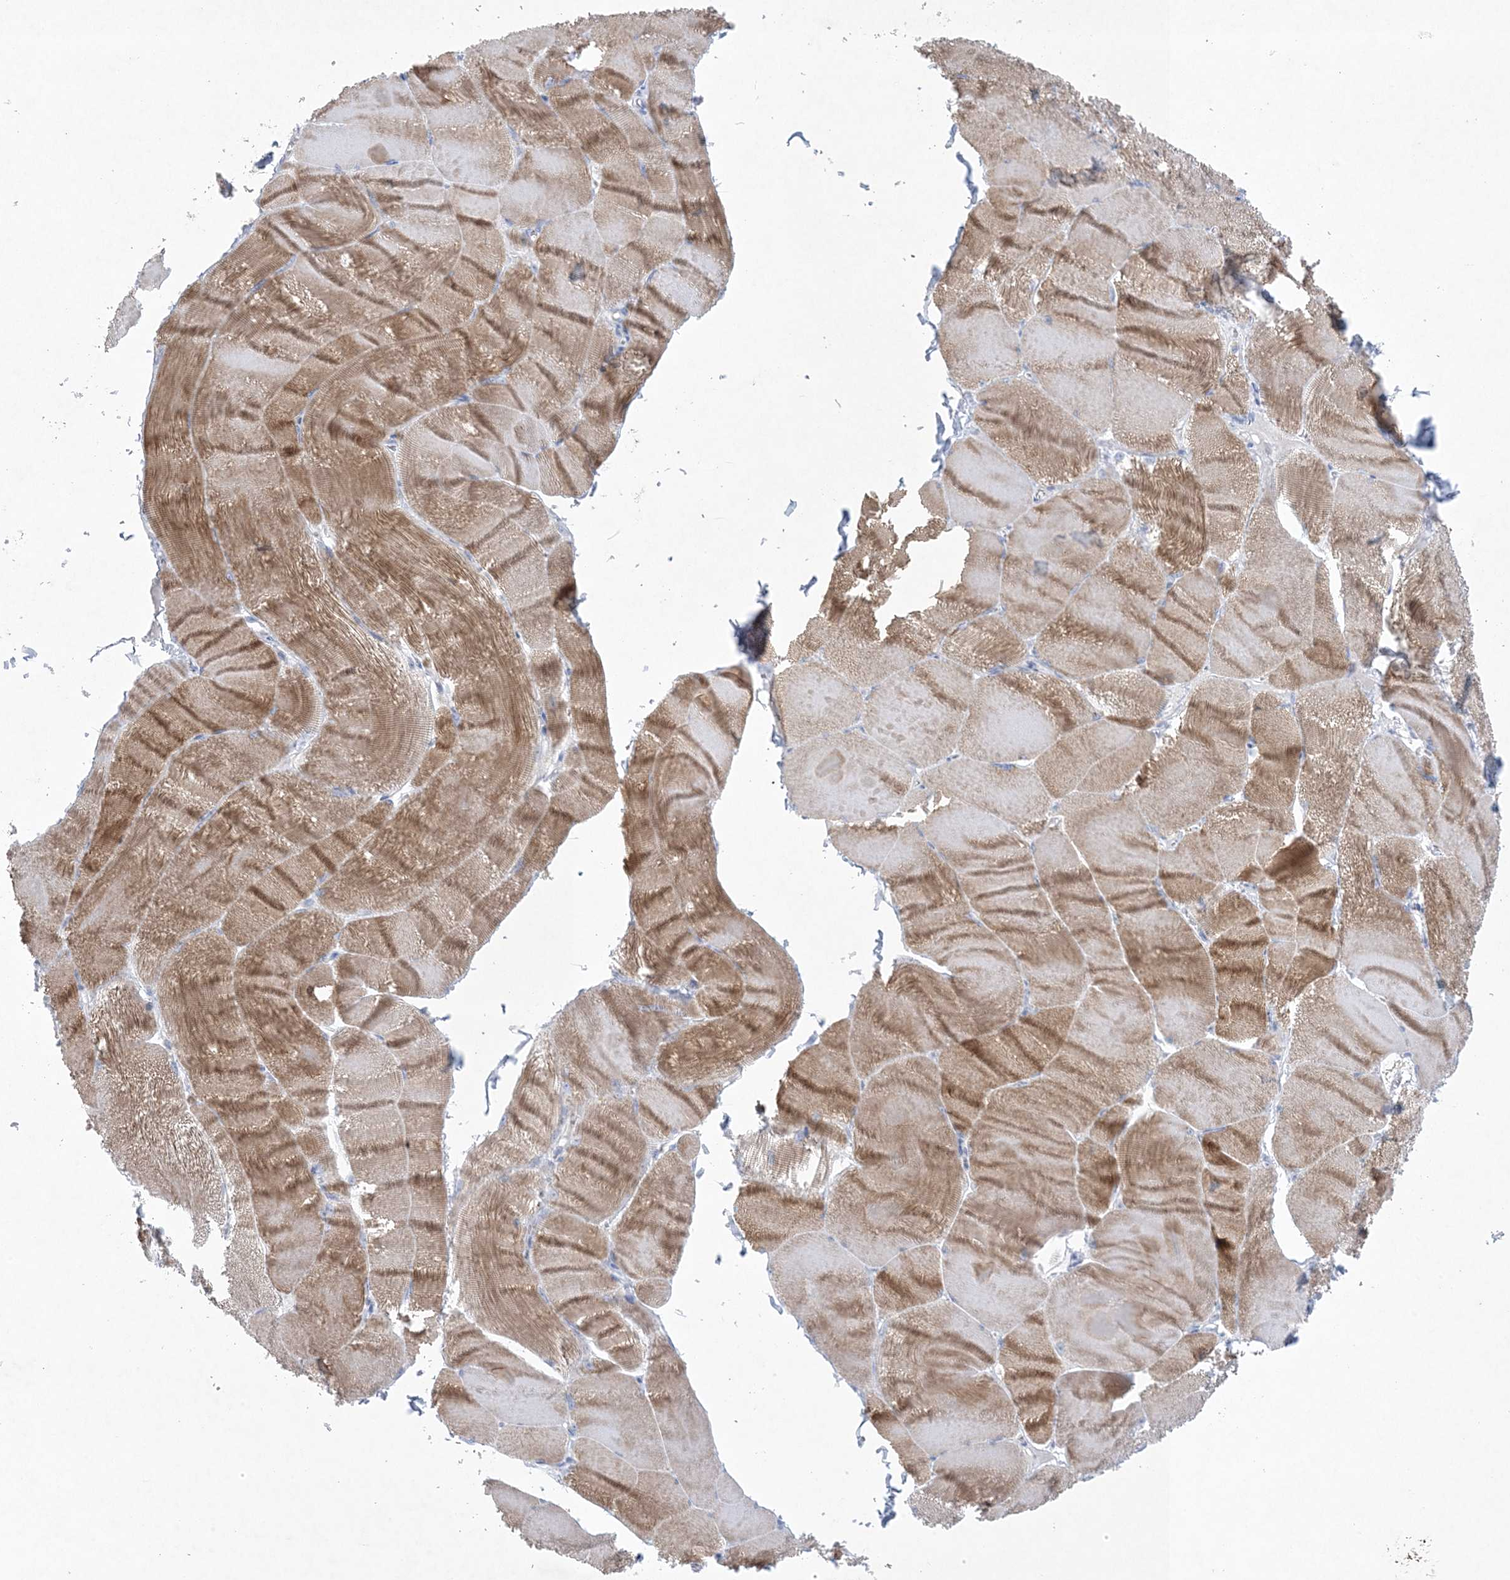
{"staining": {"intensity": "moderate", "quantity": ">75%", "location": "cytoplasmic/membranous"}, "tissue": "skeletal muscle", "cell_type": "Myocytes", "image_type": "normal", "snomed": [{"axis": "morphology", "description": "Normal tissue, NOS"}, {"axis": "morphology", "description": "Basal cell carcinoma"}, {"axis": "topography", "description": "Skeletal muscle"}], "caption": "A brown stain labels moderate cytoplasmic/membranous staining of a protein in myocytes of normal human skeletal muscle. The protein is stained brown, and the nuclei are stained in blue (DAB (3,3'-diaminobenzidine) IHC with brightfield microscopy, high magnification).", "gene": "GABRG1", "patient": {"sex": "female", "age": 64}}